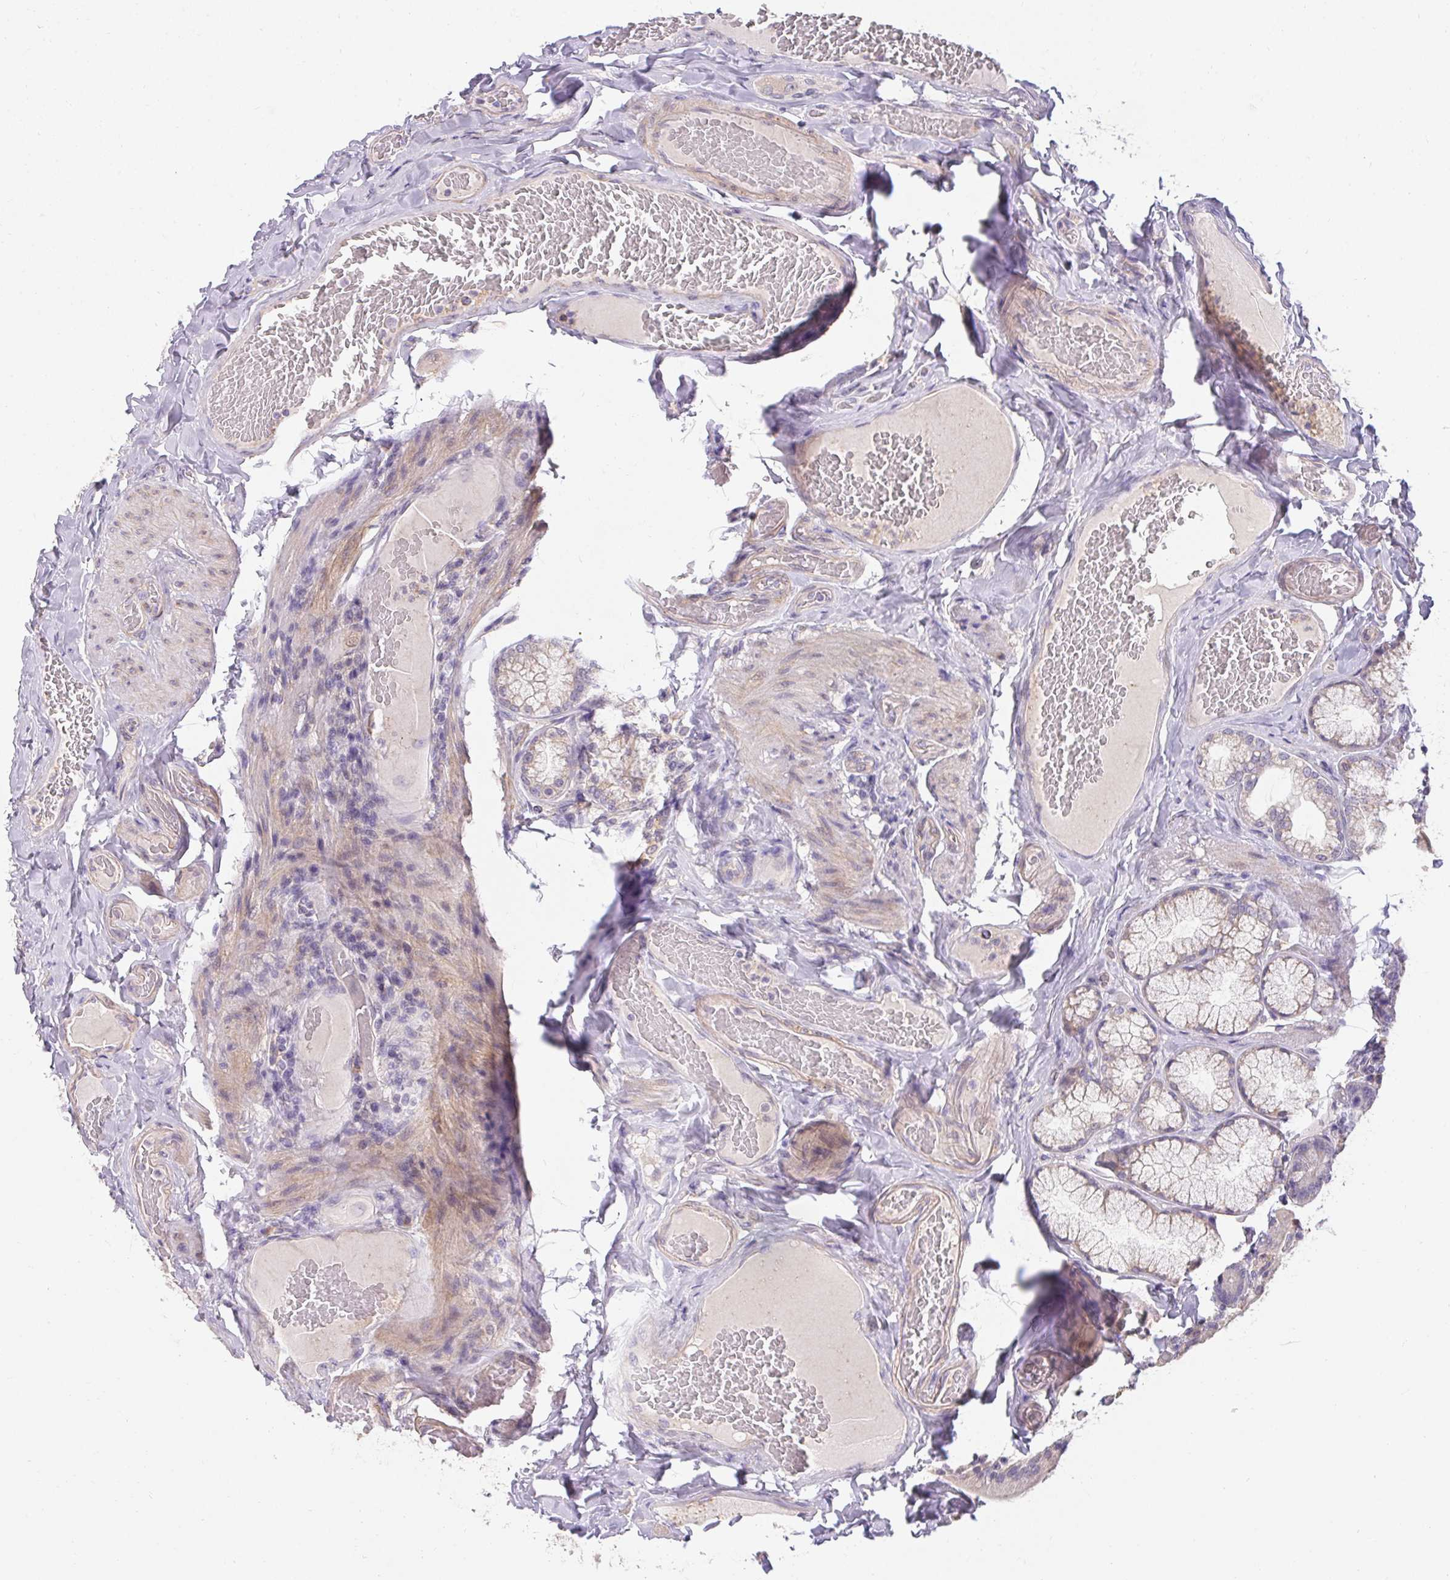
{"staining": {"intensity": "weak", "quantity": "<25%", "location": "cytoplasmic/membranous"}, "tissue": "duodenum", "cell_type": "Glandular cells", "image_type": "normal", "snomed": [{"axis": "morphology", "description": "Normal tissue, NOS"}, {"axis": "topography", "description": "Duodenum"}], "caption": "IHC photomicrograph of benign duodenum: duodenum stained with DAB (3,3'-diaminobenzidine) exhibits no significant protein expression in glandular cells.", "gene": "TMEM52B", "patient": {"sex": "female", "age": 62}}